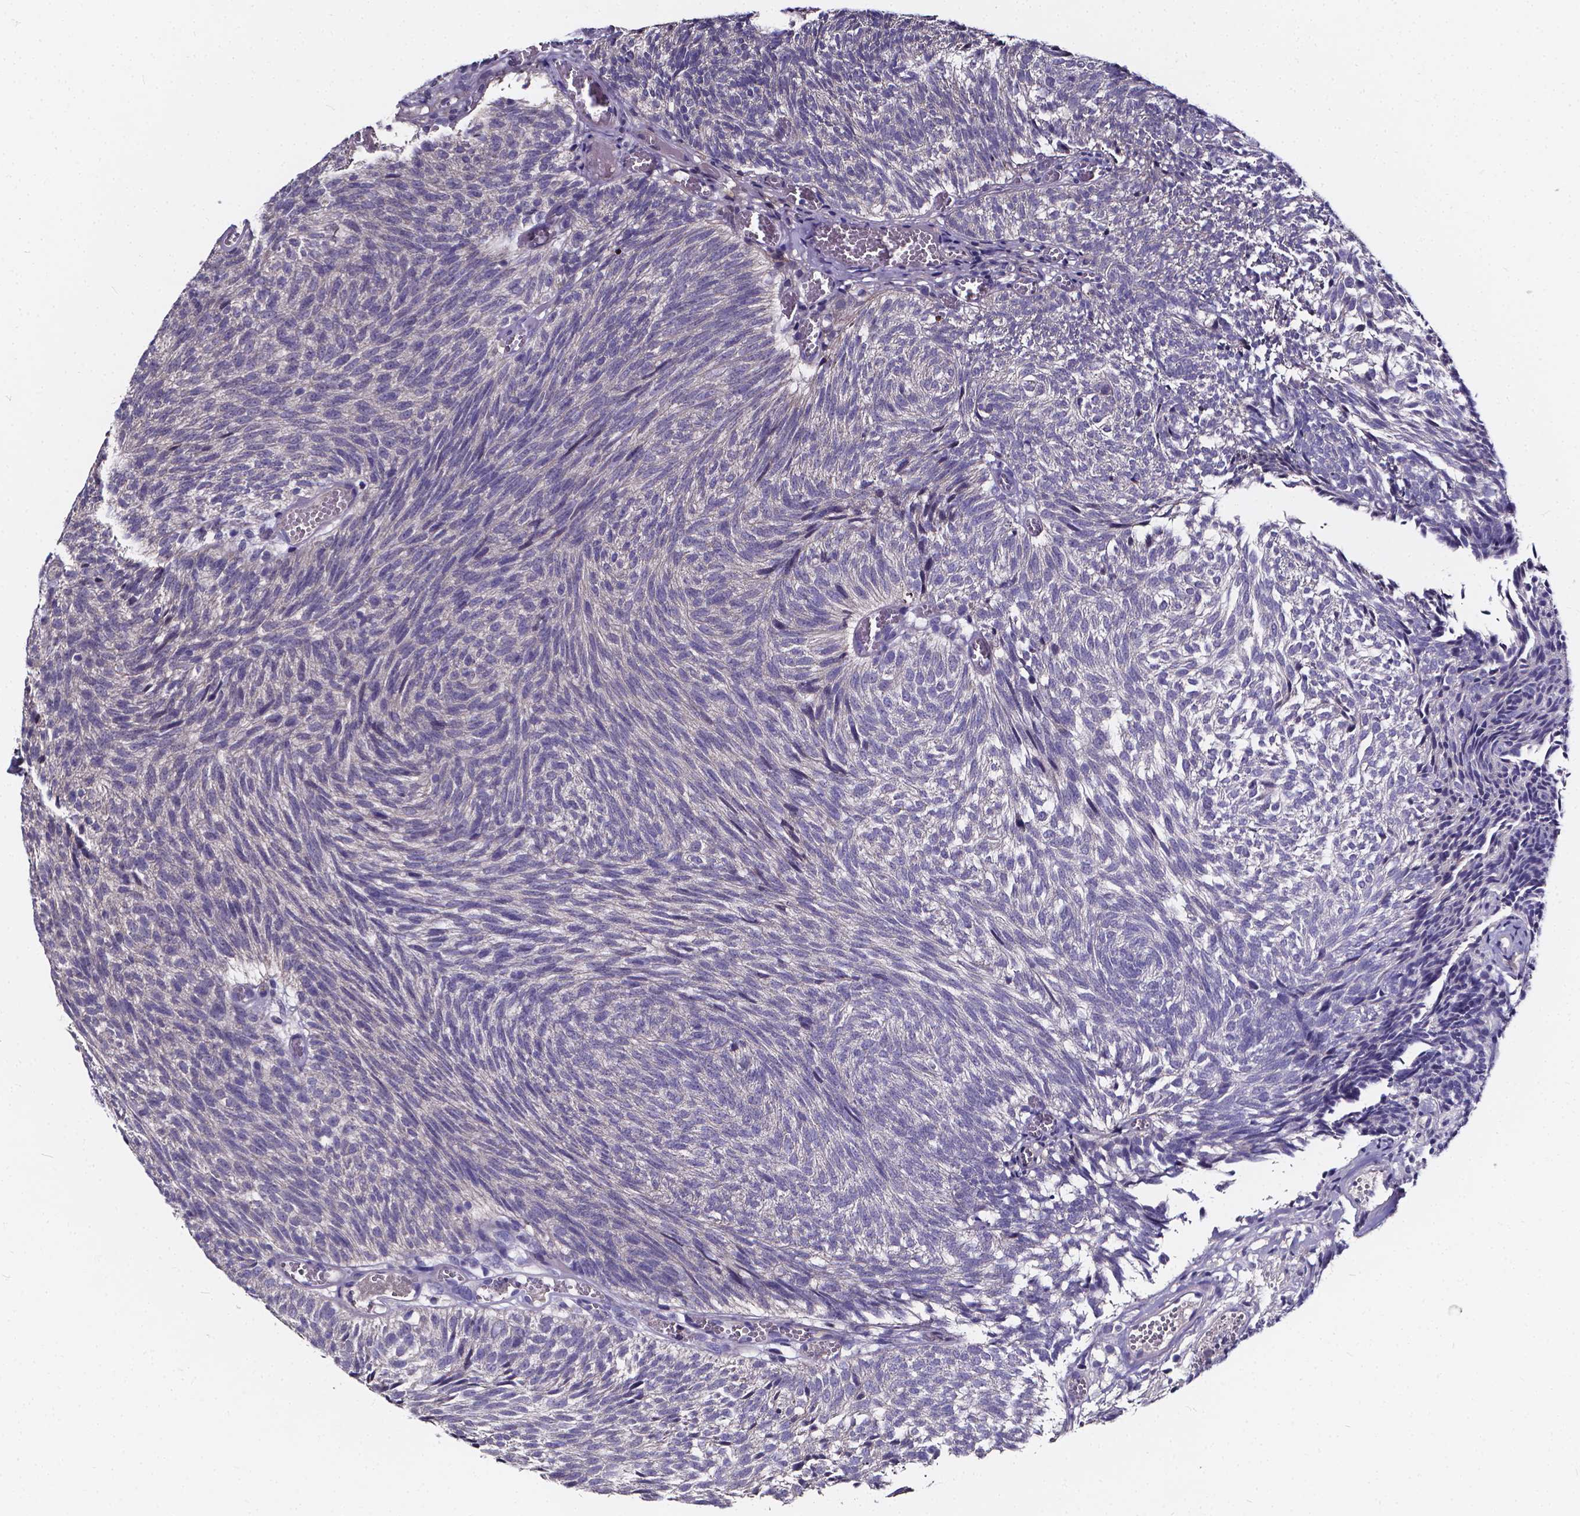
{"staining": {"intensity": "negative", "quantity": "none", "location": "none"}, "tissue": "urothelial cancer", "cell_type": "Tumor cells", "image_type": "cancer", "snomed": [{"axis": "morphology", "description": "Urothelial carcinoma, Low grade"}, {"axis": "topography", "description": "Urinary bladder"}], "caption": "Urothelial cancer stained for a protein using immunohistochemistry (IHC) exhibits no positivity tumor cells.", "gene": "SOWAHA", "patient": {"sex": "male", "age": 77}}